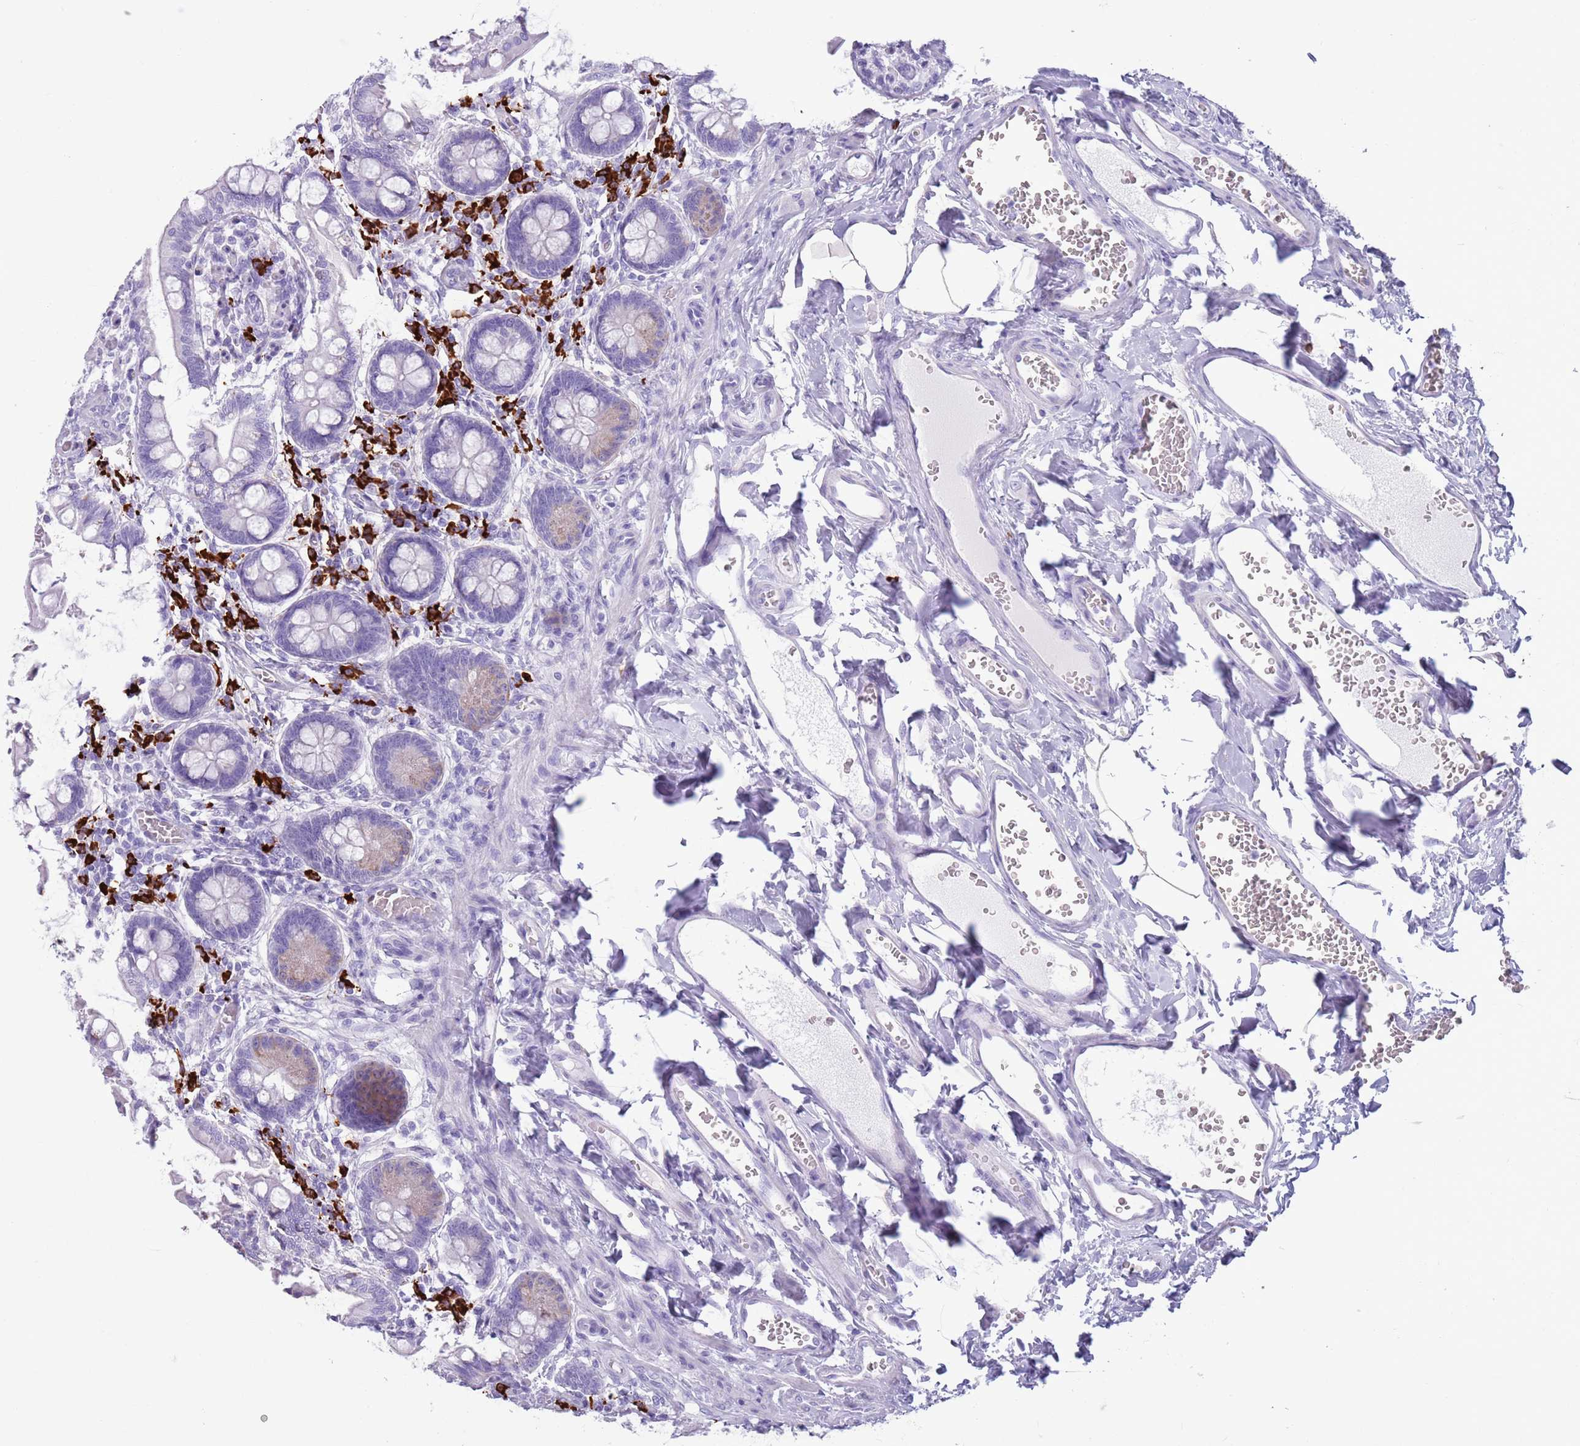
{"staining": {"intensity": "weak", "quantity": "<25%", "location": "cytoplasmic/membranous"}, "tissue": "small intestine", "cell_type": "Glandular cells", "image_type": "normal", "snomed": [{"axis": "morphology", "description": "Normal tissue, NOS"}, {"axis": "topography", "description": "Small intestine"}], "caption": "This image is of unremarkable small intestine stained with immunohistochemistry (IHC) to label a protein in brown with the nuclei are counter-stained blue. There is no expression in glandular cells. The staining was performed using DAB to visualize the protein expression in brown, while the nuclei were stained in blue with hematoxylin (Magnification: 20x).", "gene": "ENSG00000263020", "patient": {"sex": "male", "age": 52}}